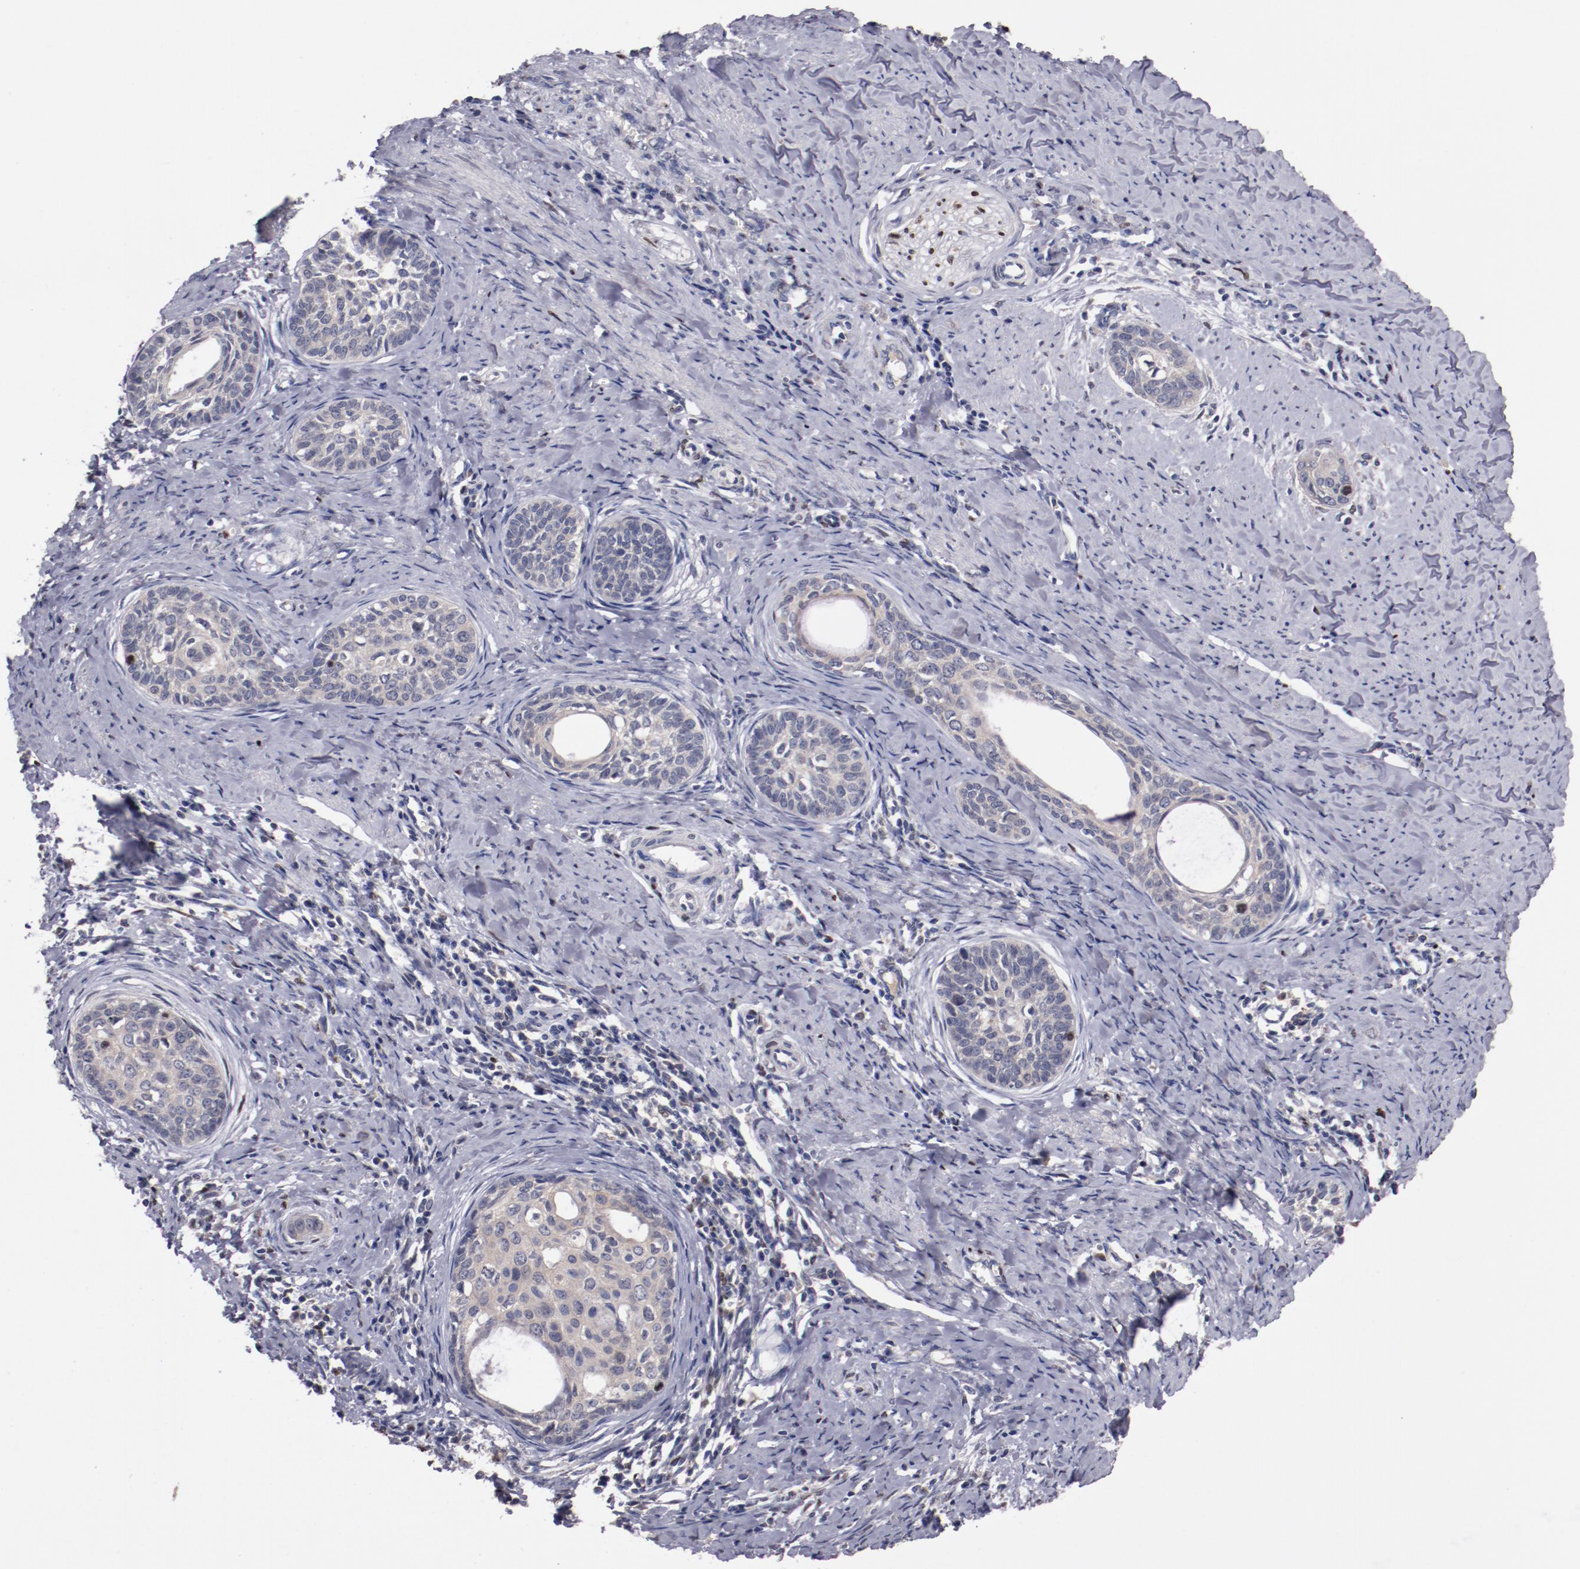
{"staining": {"intensity": "weak", "quantity": "25%-75%", "location": "cytoplasmic/membranous"}, "tissue": "cervical cancer", "cell_type": "Tumor cells", "image_type": "cancer", "snomed": [{"axis": "morphology", "description": "Squamous cell carcinoma, NOS"}, {"axis": "topography", "description": "Cervix"}], "caption": "About 25%-75% of tumor cells in human squamous cell carcinoma (cervical) show weak cytoplasmic/membranous protein expression as visualized by brown immunohistochemical staining.", "gene": "FAM81A", "patient": {"sex": "female", "age": 33}}